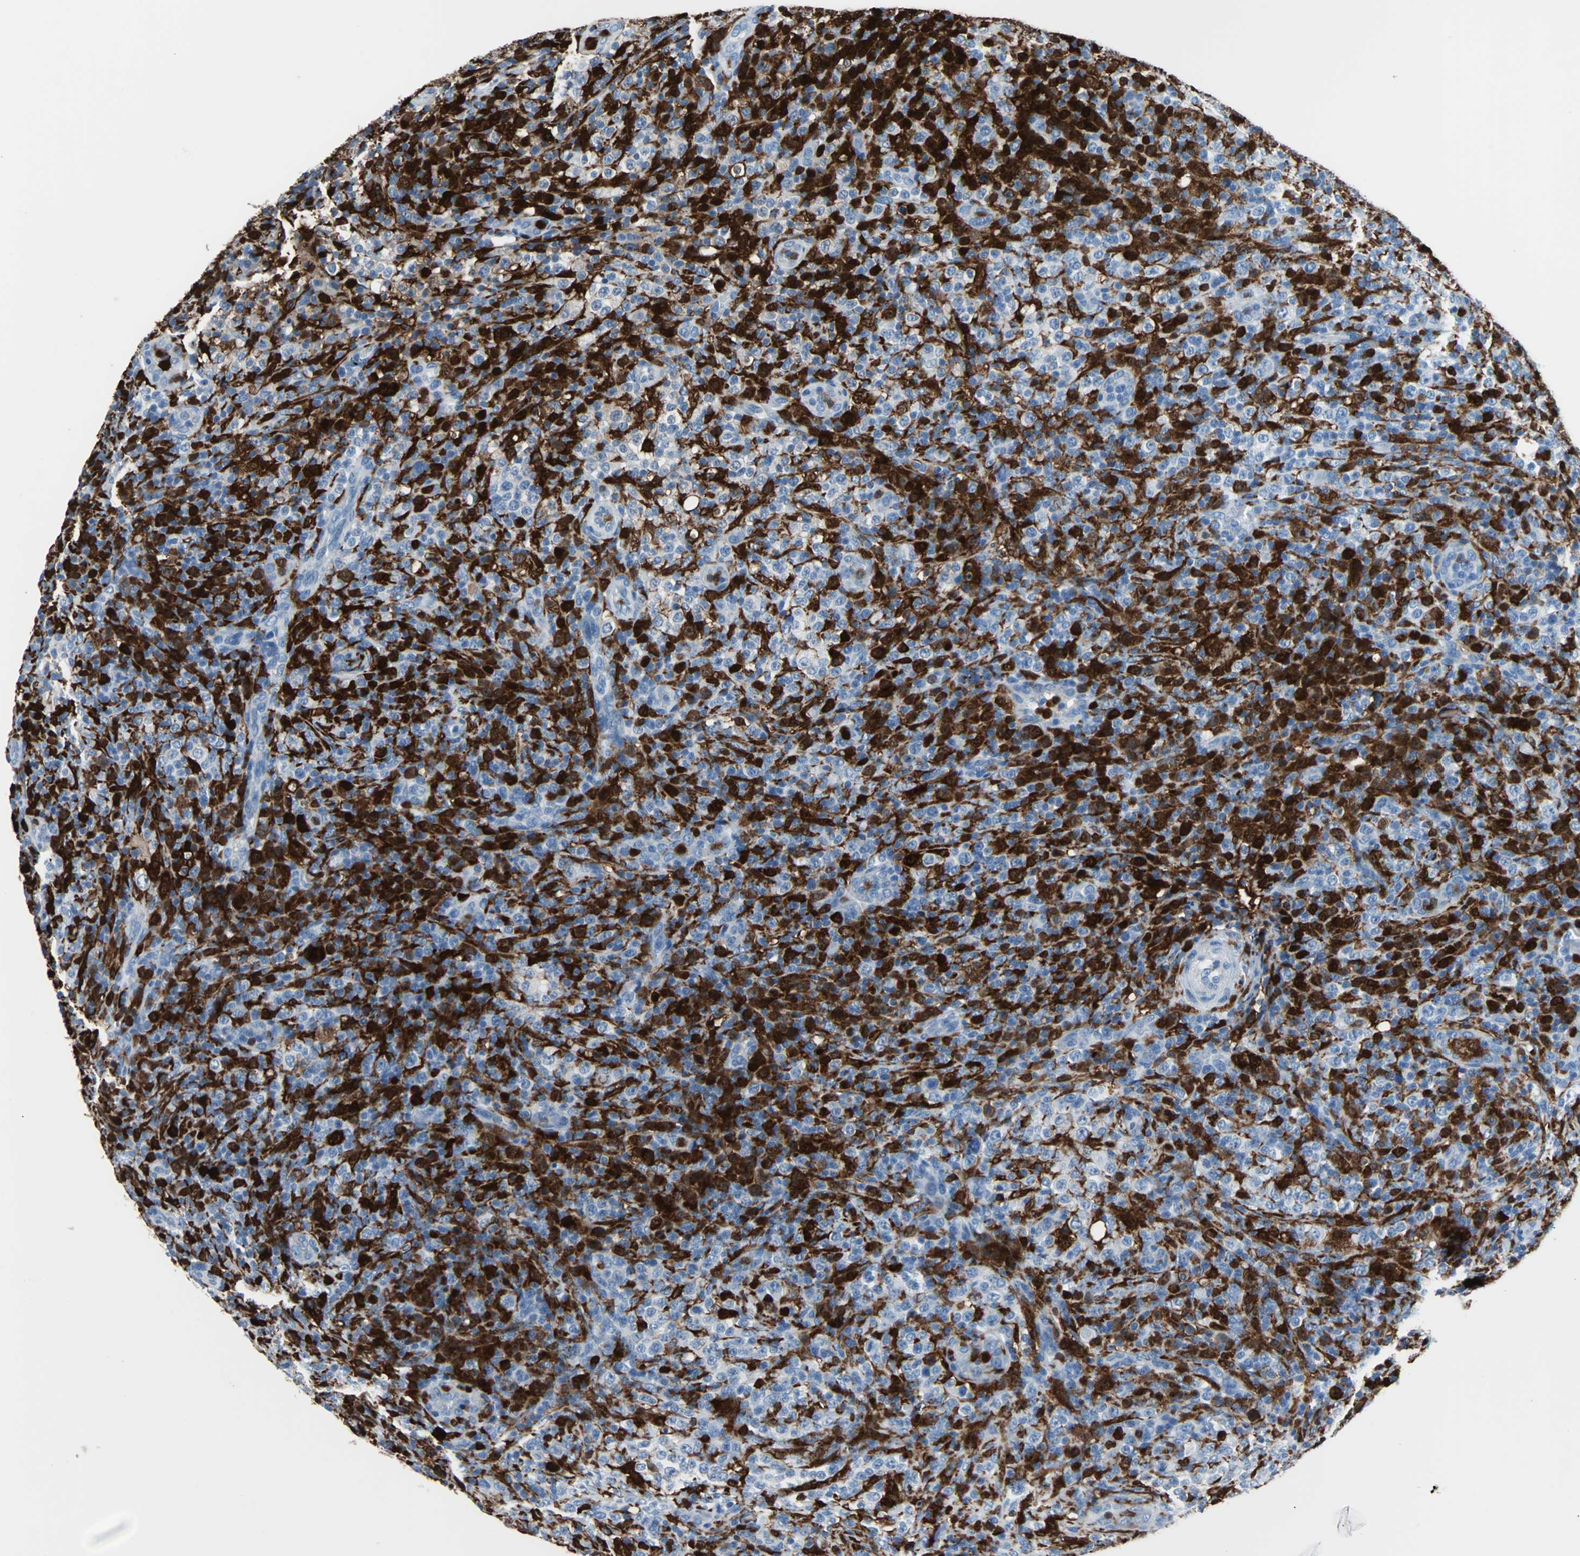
{"staining": {"intensity": "negative", "quantity": "none", "location": "none"}, "tissue": "lymphoma", "cell_type": "Tumor cells", "image_type": "cancer", "snomed": [{"axis": "morphology", "description": "Malignant lymphoma, non-Hodgkin's type, High grade"}, {"axis": "topography", "description": "Lymph node"}], "caption": "Tumor cells are negative for brown protein staining in lymphoma.", "gene": "SYK", "patient": {"sex": "female", "age": 76}}